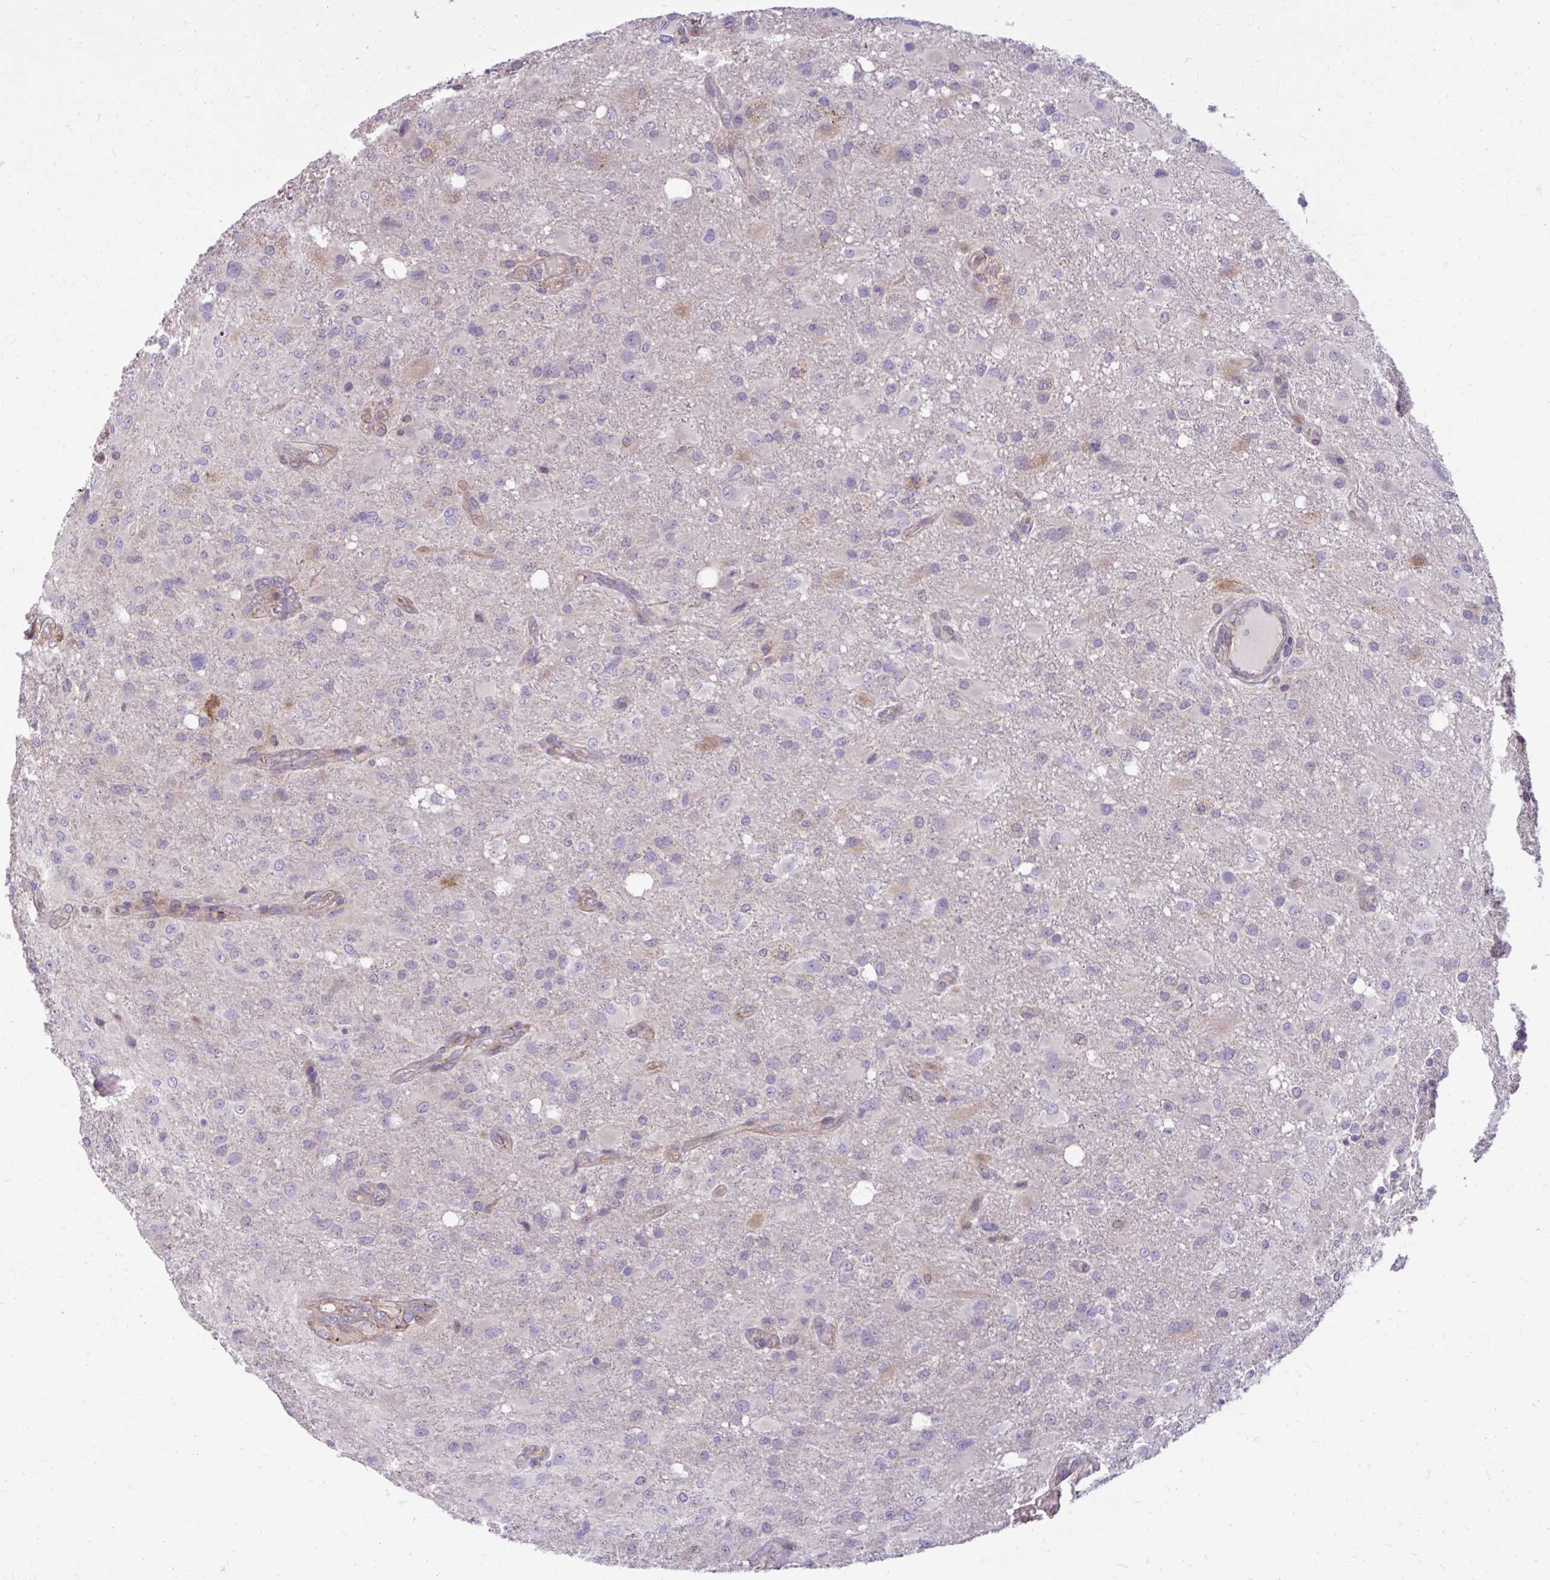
{"staining": {"intensity": "negative", "quantity": "none", "location": "none"}, "tissue": "glioma", "cell_type": "Tumor cells", "image_type": "cancer", "snomed": [{"axis": "morphology", "description": "Glioma, malignant, High grade"}, {"axis": "topography", "description": "Brain"}], "caption": "The immunohistochemistry (IHC) image has no significant staining in tumor cells of glioma tissue. (IHC, brightfield microscopy, high magnification).", "gene": "SNF8", "patient": {"sex": "male", "age": 53}}